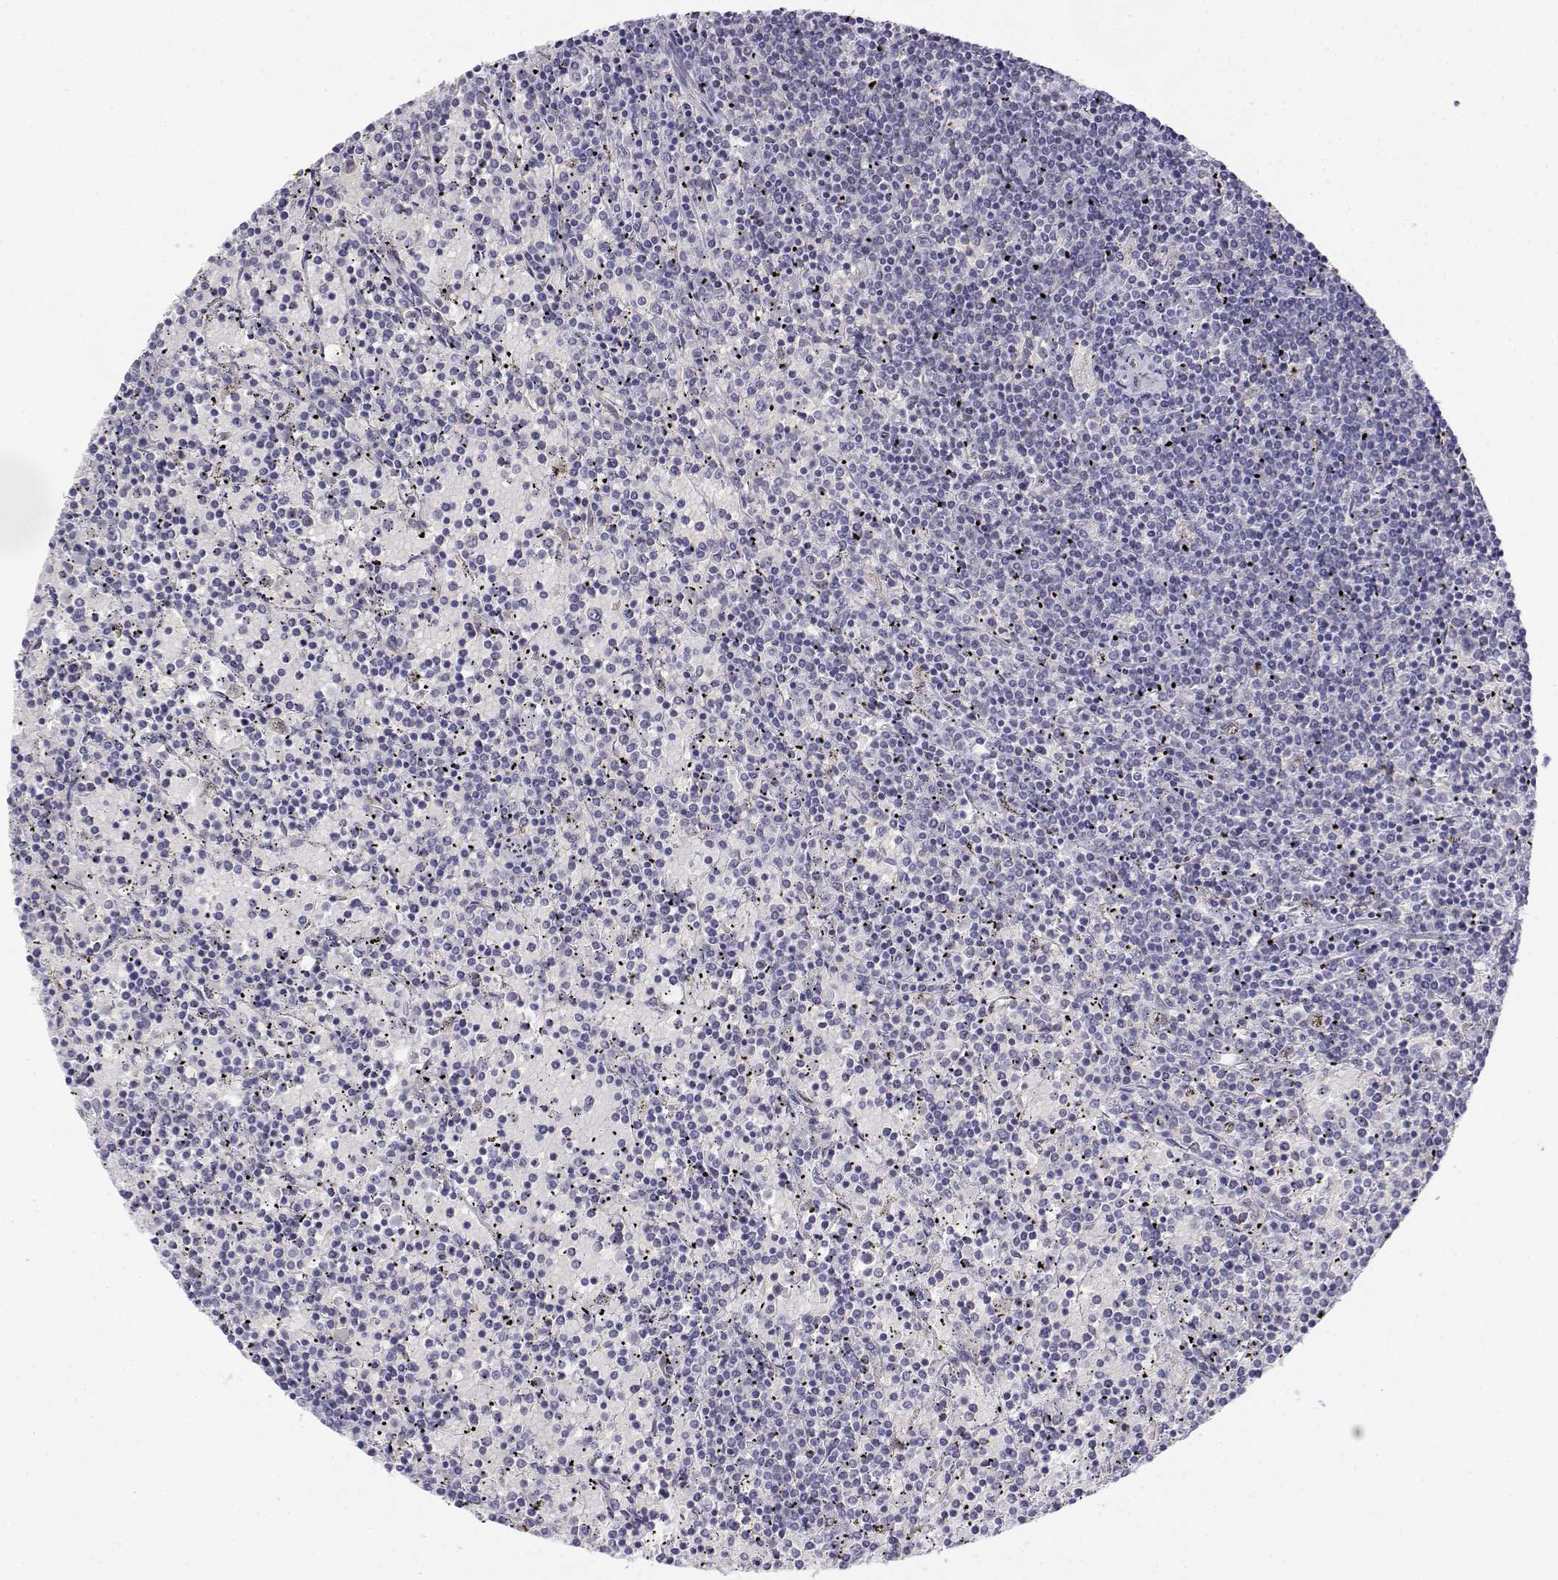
{"staining": {"intensity": "negative", "quantity": "none", "location": "none"}, "tissue": "lymphoma", "cell_type": "Tumor cells", "image_type": "cancer", "snomed": [{"axis": "morphology", "description": "Malignant lymphoma, non-Hodgkin's type, Low grade"}, {"axis": "topography", "description": "Spleen"}], "caption": "This histopathology image is of lymphoma stained with immunohistochemistry (IHC) to label a protein in brown with the nuclei are counter-stained blue. There is no expression in tumor cells.", "gene": "CADM1", "patient": {"sex": "female", "age": 77}}